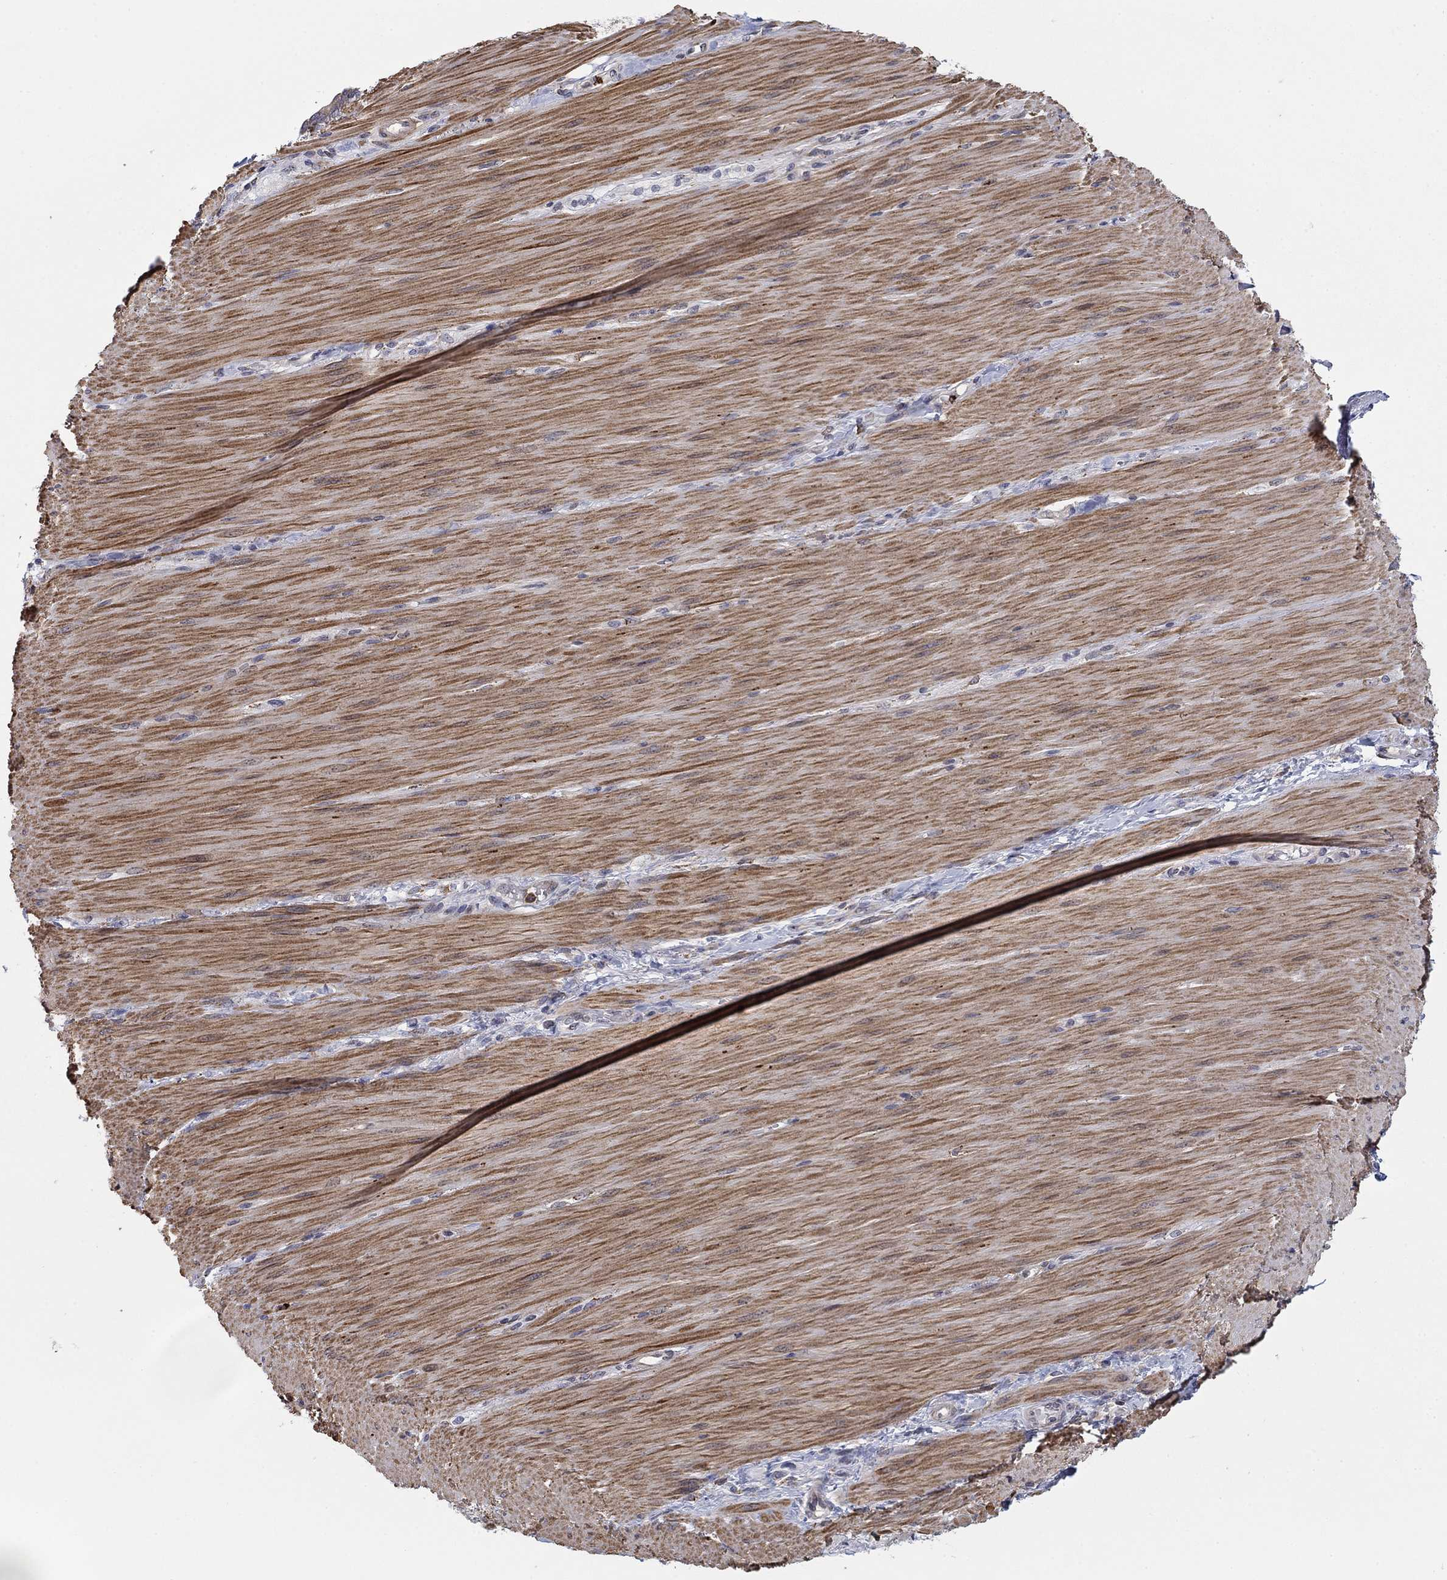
{"staining": {"intensity": "negative", "quantity": "none", "location": "none"}, "tissue": "soft tissue", "cell_type": "Fibroblasts", "image_type": "normal", "snomed": [{"axis": "morphology", "description": "Normal tissue, NOS"}, {"axis": "topography", "description": "Smooth muscle"}, {"axis": "topography", "description": "Duodenum"}, {"axis": "topography", "description": "Peripheral nerve tissue"}], "caption": "Immunohistochemical staining of benign human soft tissue reveals no significant positivity in fibroblasts. (Stains: DAB IHC with hematoxylin counter stain, Microscopy: brightfield microscopy at high magnification).", "gene": "MTRFR", "patient": {"sex": "female", "age": 61}}